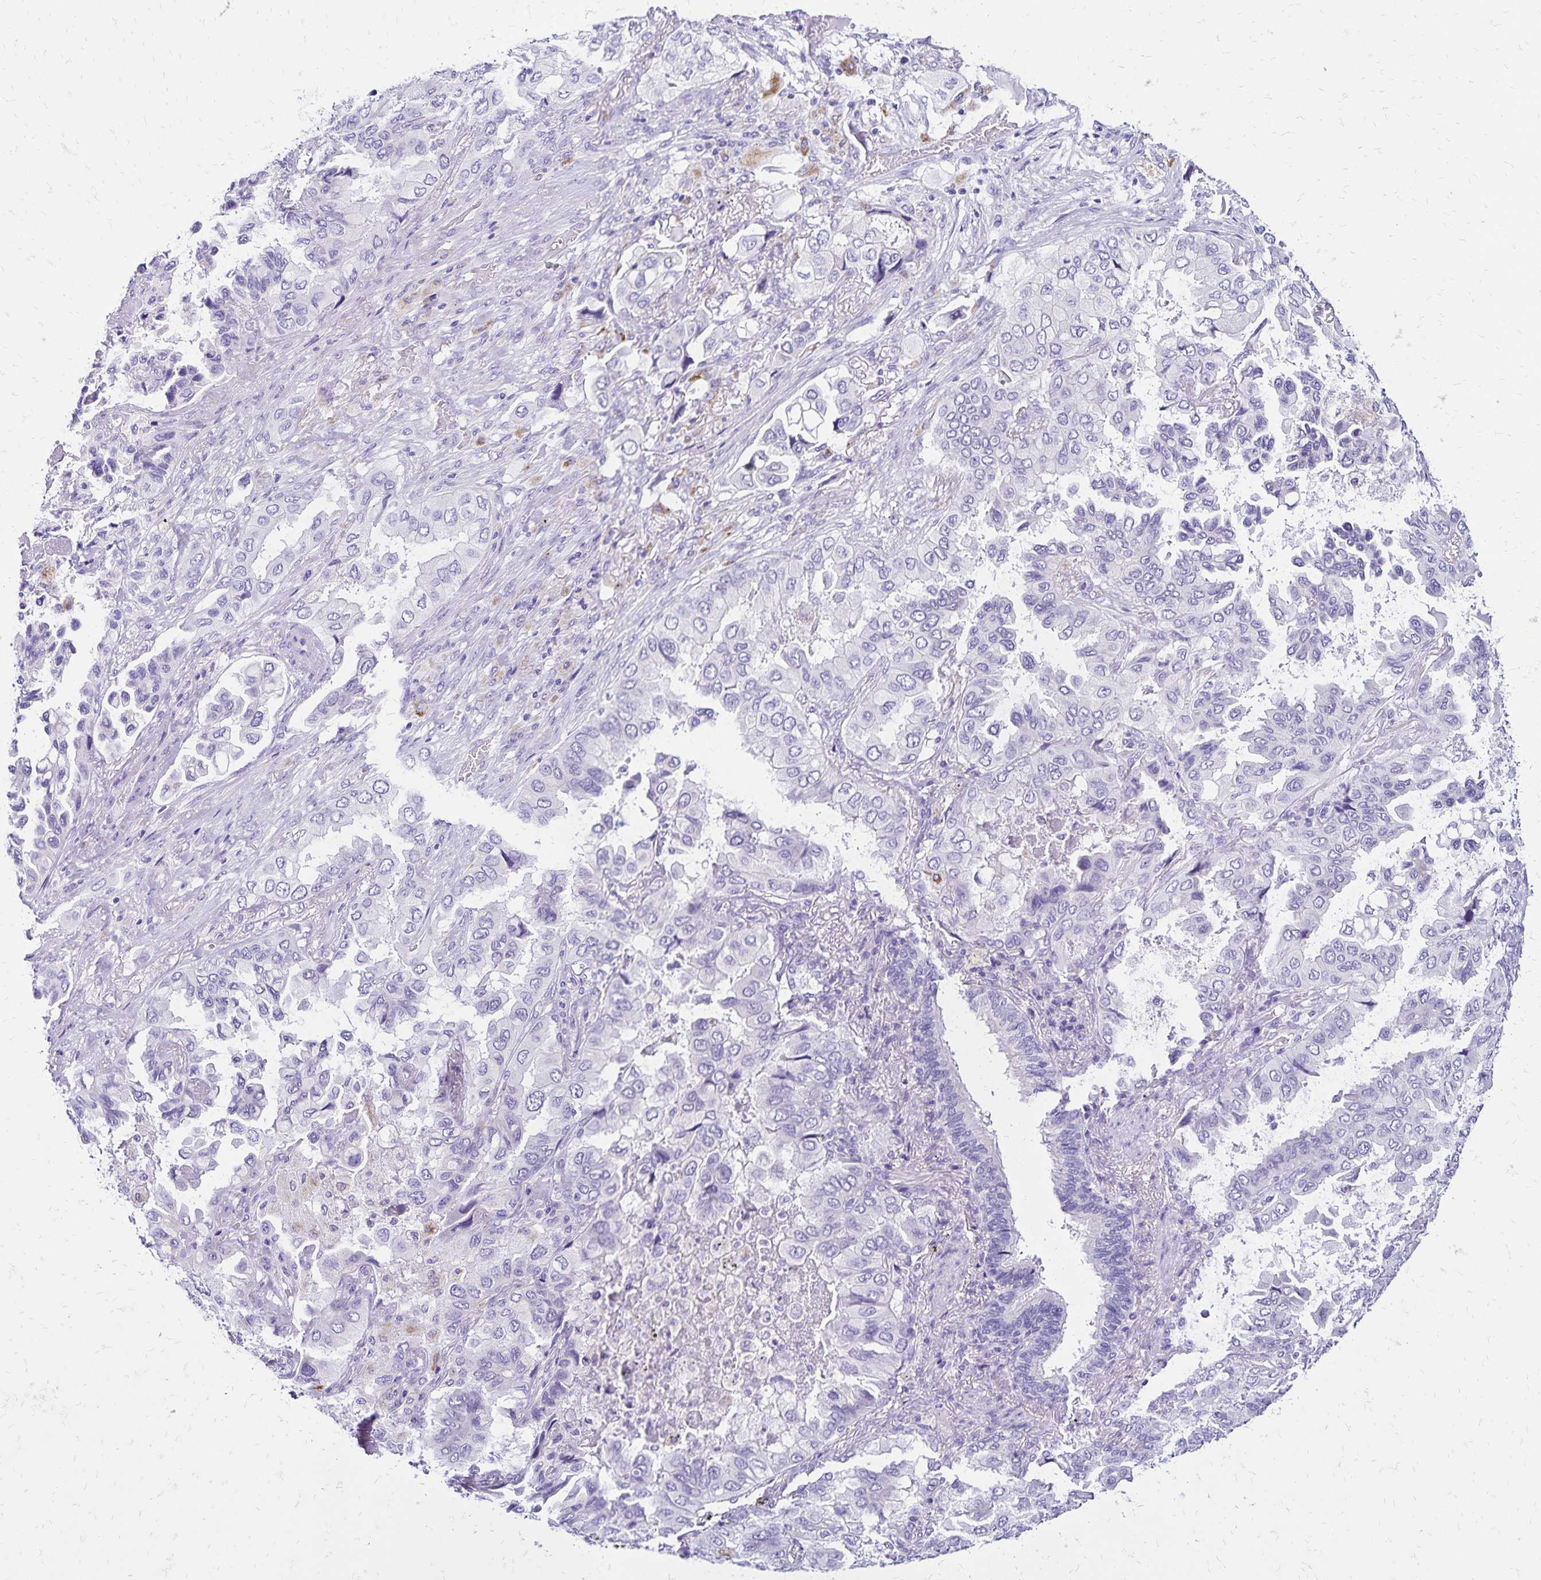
{"staining": {"intensity": "negative", "quantity": "none", "location": "none"}, "tissue": "lung cancer", "cell_type": "Tumor cells", "image_type": "cancer", "snomed": [{"axis": "morphology", "description": "Aneuploidy"}, {"axis": "morphology", "description": "Adenocarcinoma, NOS"}, {"axis": "morphology", "description": "Adenocarcinoma, metastatic, NOS"}, {"axis": "topography", "description": "Lymph node"}, {"axis": "topography", "description": "Lung"}], "caption": "Image shows no protein staining in tumor cells of lung cancer (adenocarcinoma) tissue.", "gene": "LIN28B", "patient": {"sex": "female", "age": 48}}